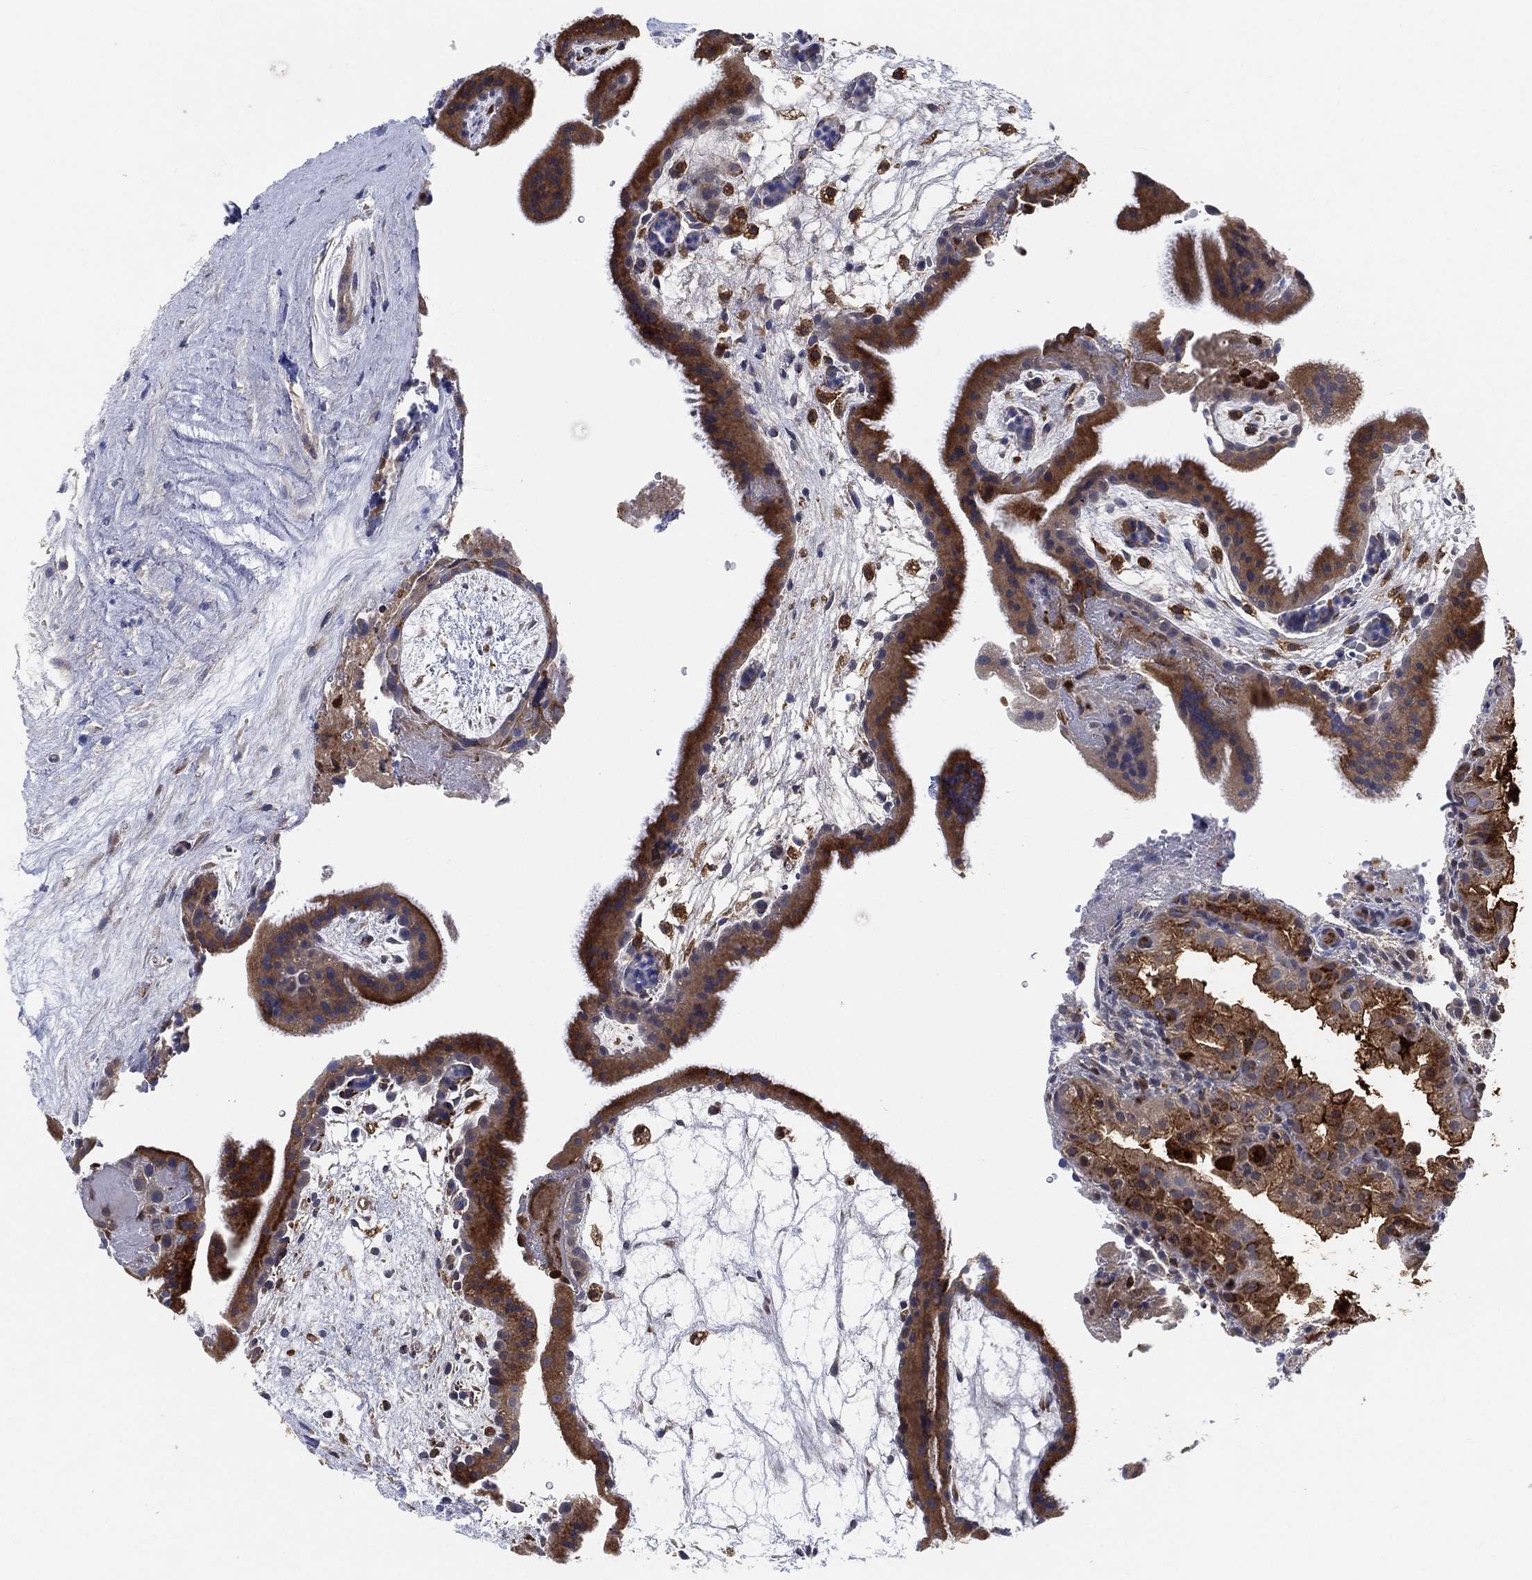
{"staining": {"intensity": "strong", "quantity": "25%-75%", "location": "cytoplasmic/membranous"}, "tissue": "placenta", "cell_type": "Trophoblastic cells", "image_type": "normal", "snomed": [{"axis": "morphology", "description": "Normal tissue, NOS"}, {"axis": "topography", "description": "Placenta"}], "caption": "Benign placenta displays strong cytoplasmic/membranous positivity in about 25%-75% of trophoblastic cells, visualized by immunohistochemistry.", "gene": "FES", "patient": {"sex": "female", "age": 19}}